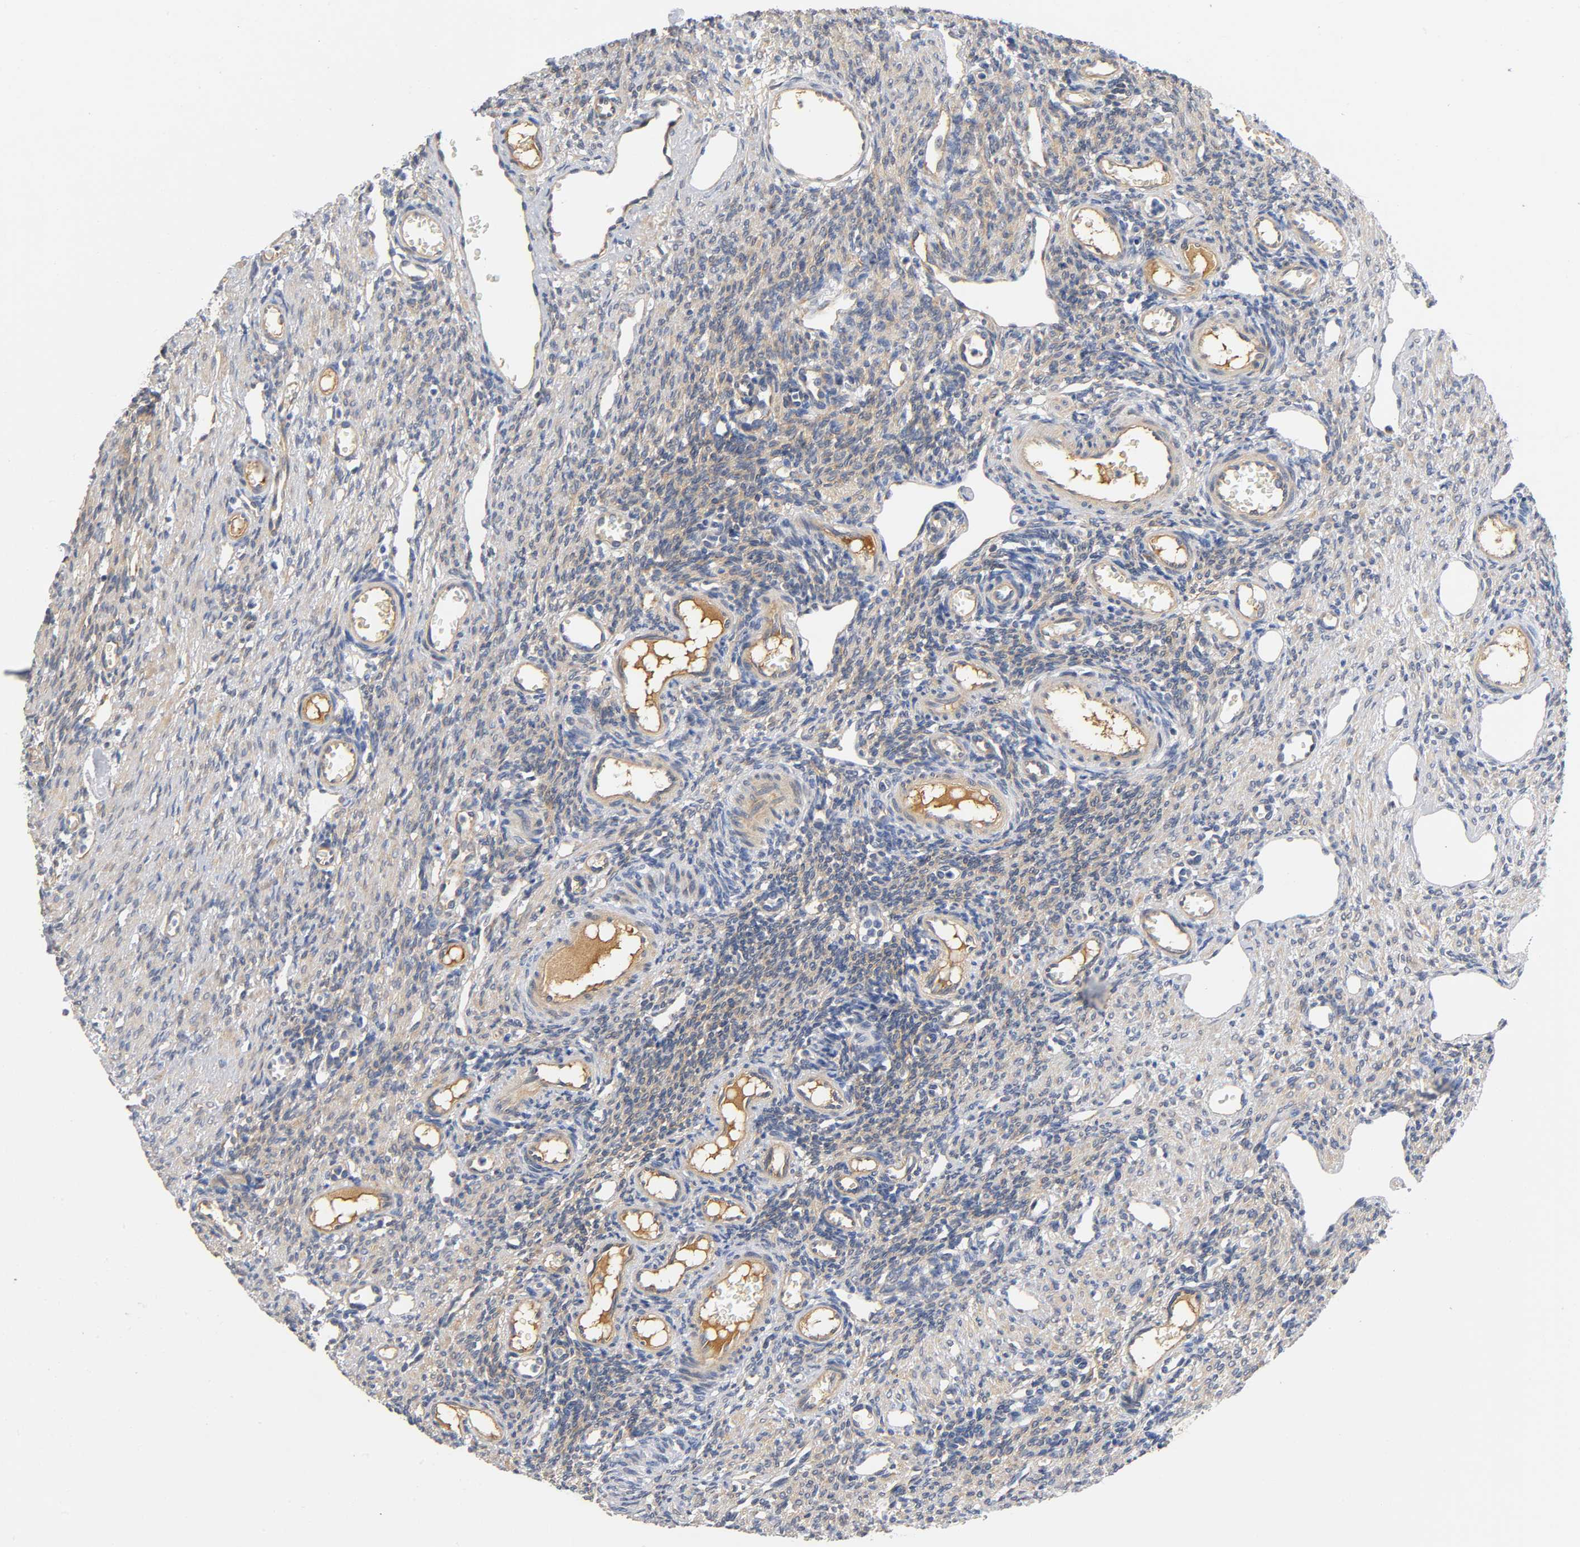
{"staining": {"intensity": "weak", "quantity": ">75%", "location": "cytoplasmic/membranous"}, "tissue": "ovary", "cell_type": "Ovarian stroma cells", "image_type": "normal", "snomed": [{"axis": "morphology", "description": "Normal tissue, NOS"}, {"axis": "topography", "description": "Ovary"}], "caption": "A high-resolution micrograph shows immunohistochemistry staining of benign ovary, which exhibits weak cytoplasmic/membranous staining in about >75% of ovarian stroma cells. (Brightfield microscopy of DAB IHC at high magnification).", "gene": "TNC", "patient": {"sex": "female", "age": 33}}